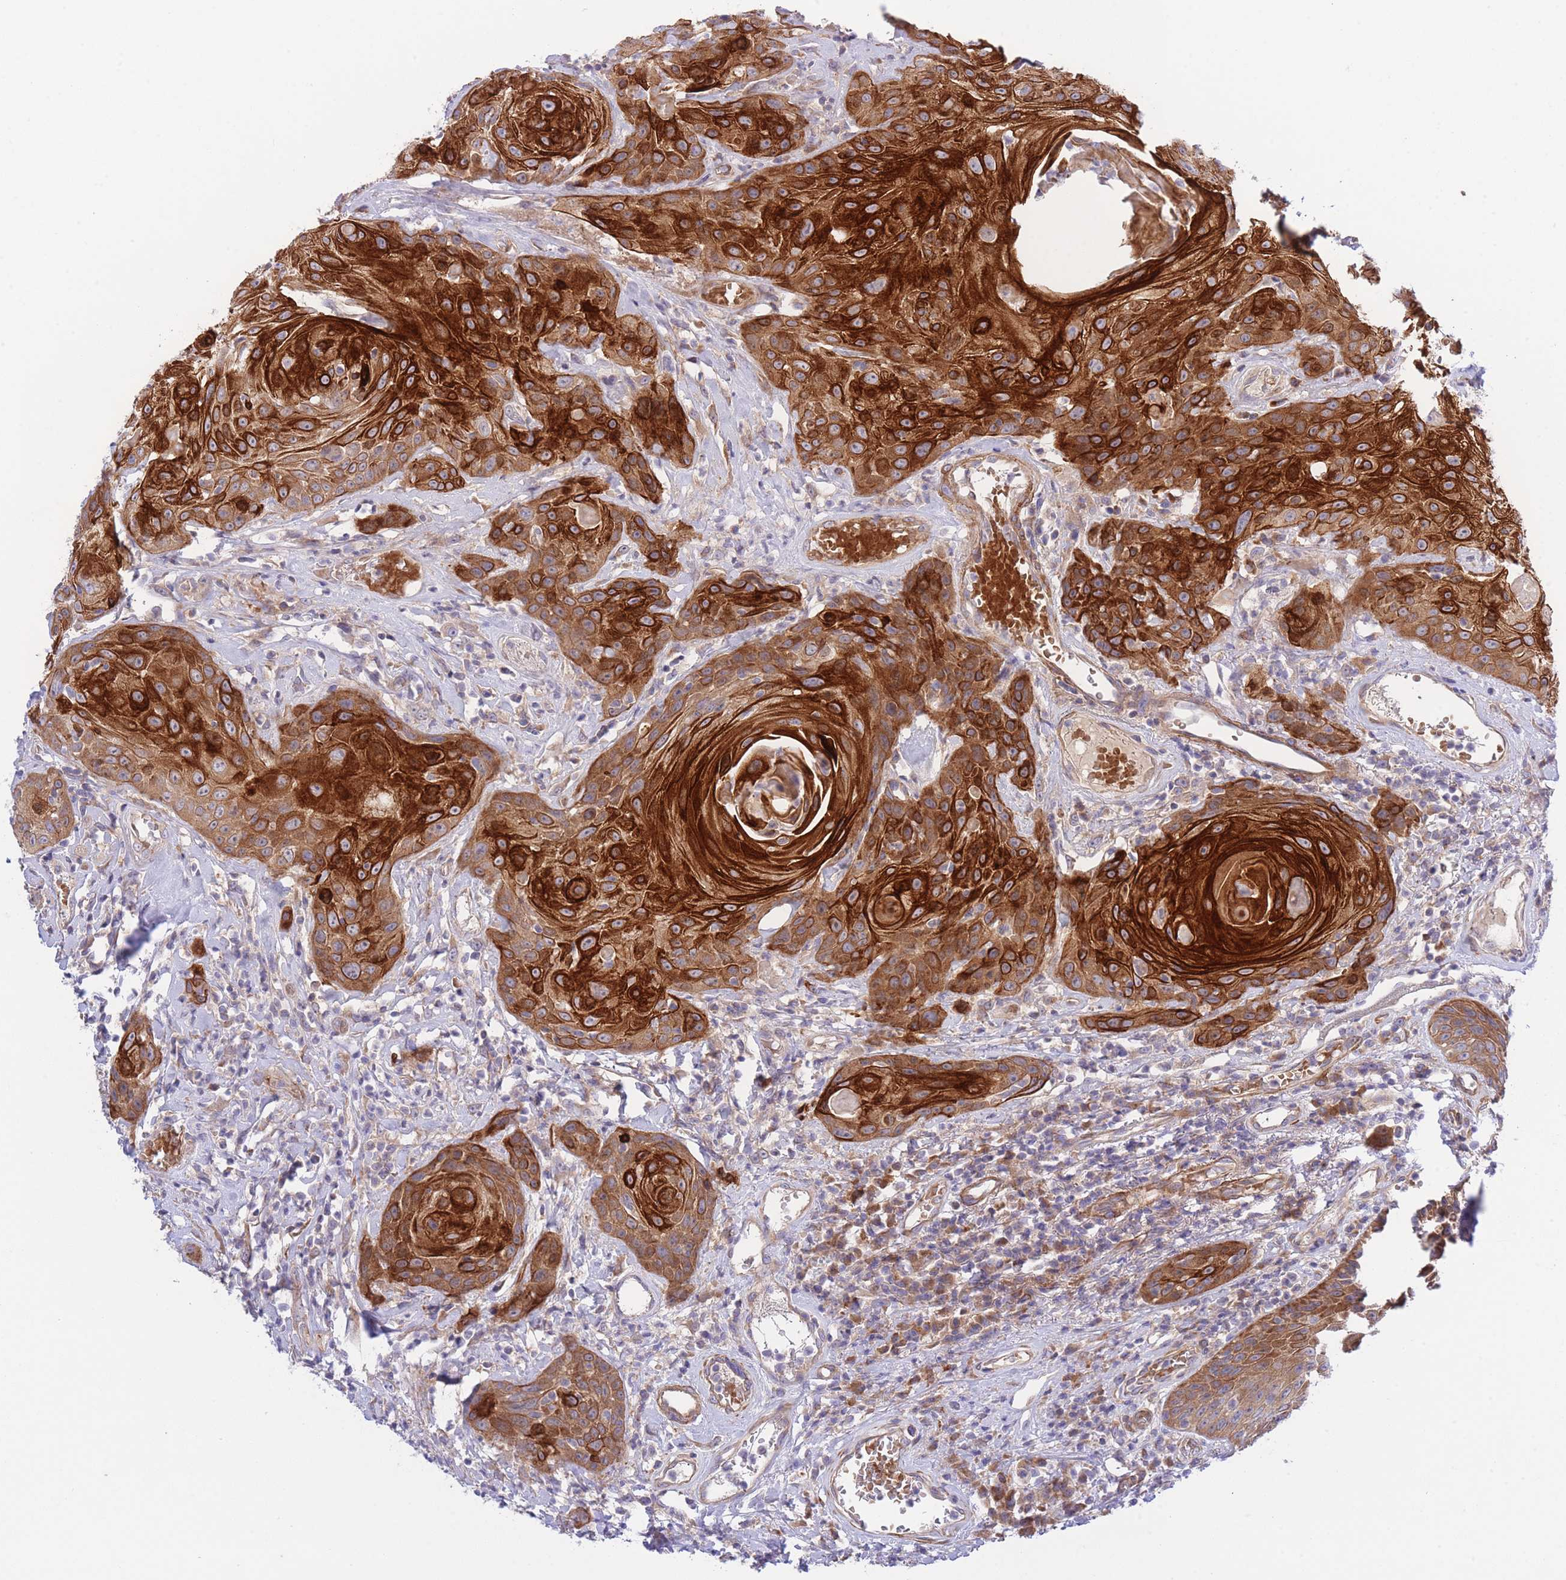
{"staining": {"intensity": "strong", "quantity": ">75%", "location": "cytoplasmic/membranous"}, "tissue": "head and neck cancer", "cell_type": "Tumor cells", "image_type": "cancer", "snomed": [{"axis": "morphology", "description": "Squamous cell carcinoma, NOS"}, {"axis": "topography", "description": "Head-Neck"}], "caption": "Strong cytoplasmic/membranous positivity for a protein is seen in about >75% of tumor cells of head and neck cancer (squamous cell carcinoma) using immunohistochemistry.", "gene": "CHAC1", "patient": {"sex": "female", "age": 59}}